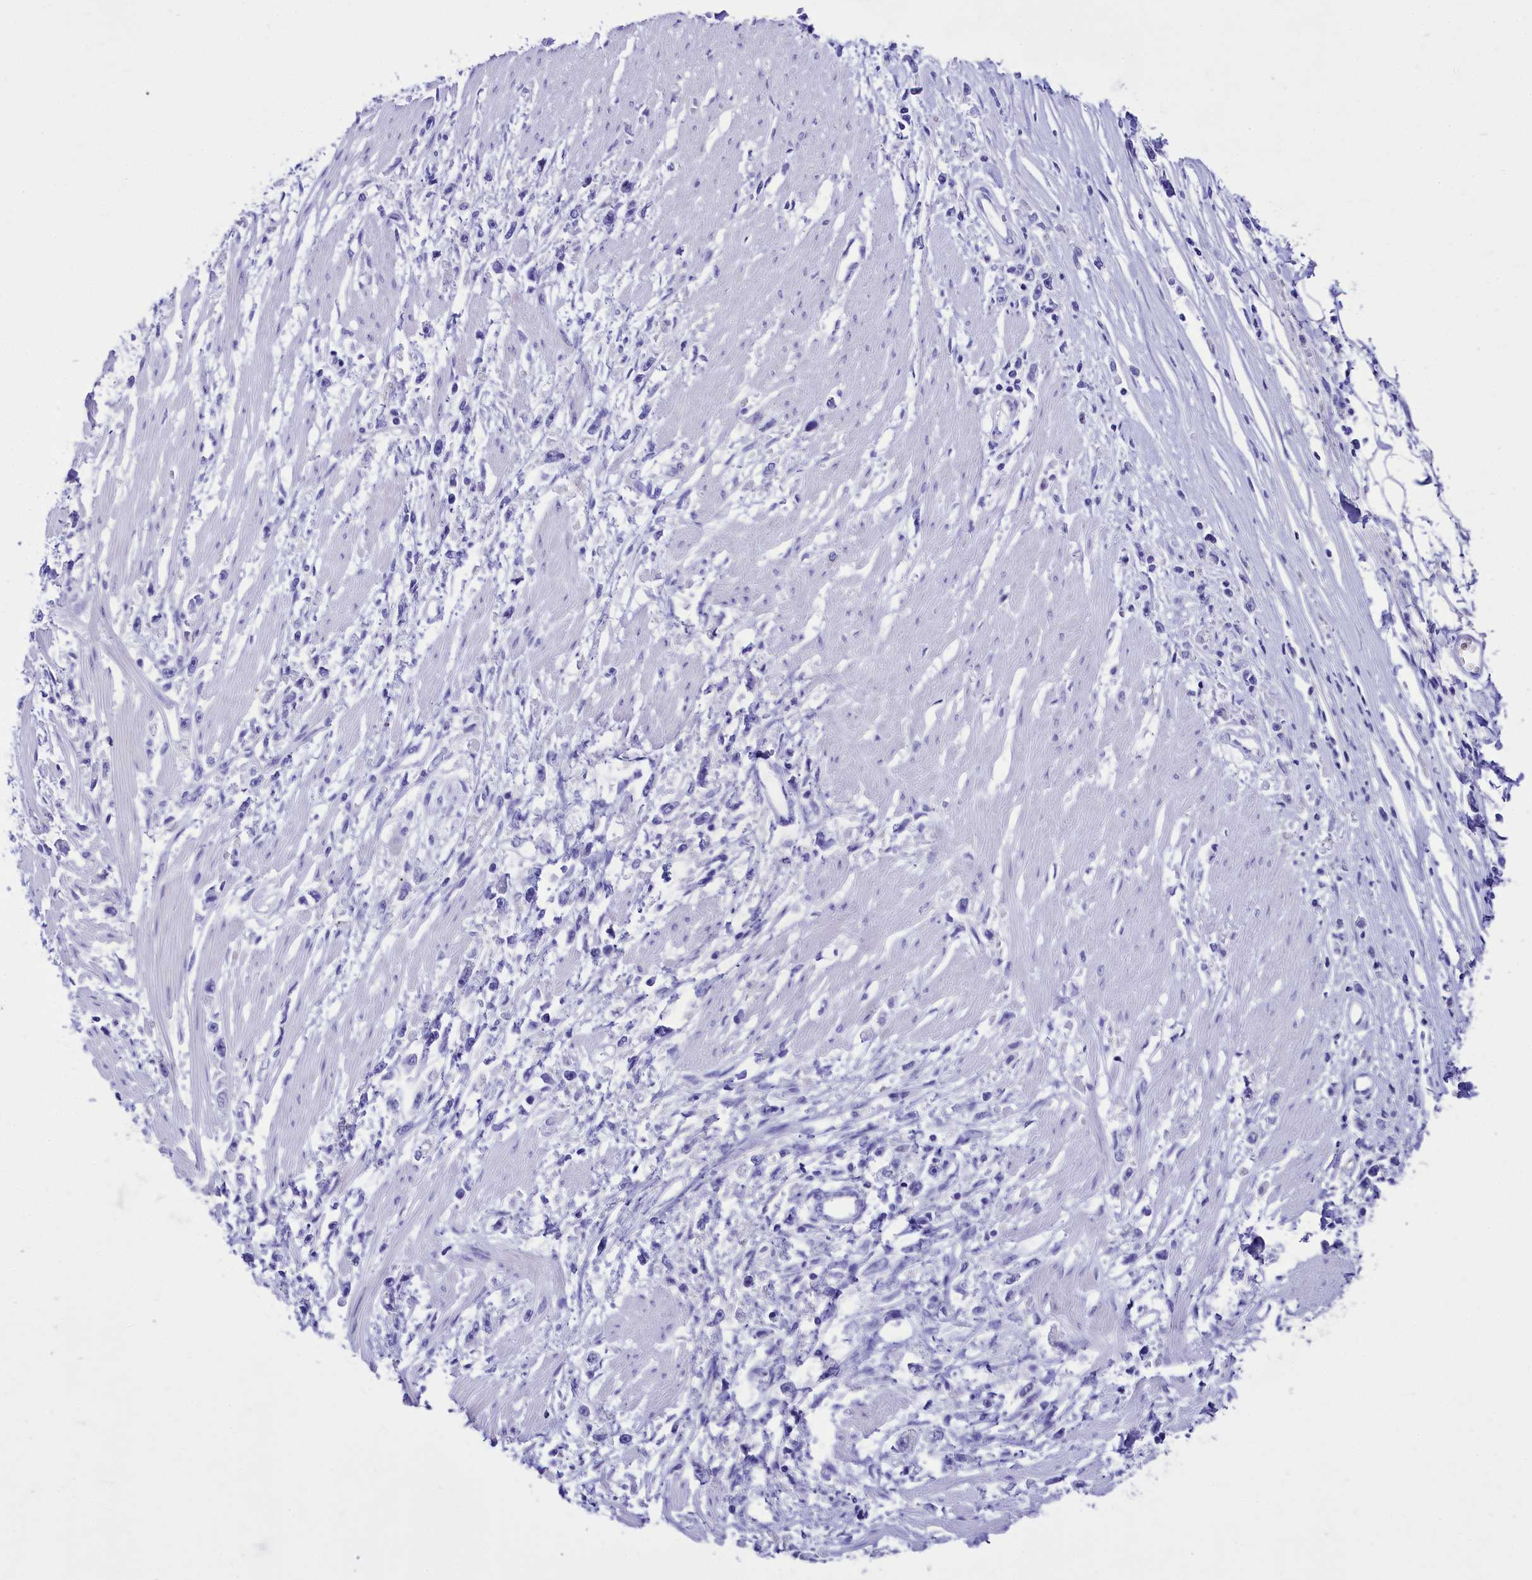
{"staining": {"intensity": "negative", "quantity": "none", "location": "none"}, "tissue": "stomach cancer", "cell_type": "Tumor cells", "image_type": "cancer", "snomed": [{"axis": "morphology", "description": "Adenocarcinoma, NOS"}, {"axis": "topography", "description": "Stomach"}], "caption": "Tumor cells are negative for protein expression in human stomach cancer.", "gene": "TTC36", "patient": {"sex": "female", "age": 59}}